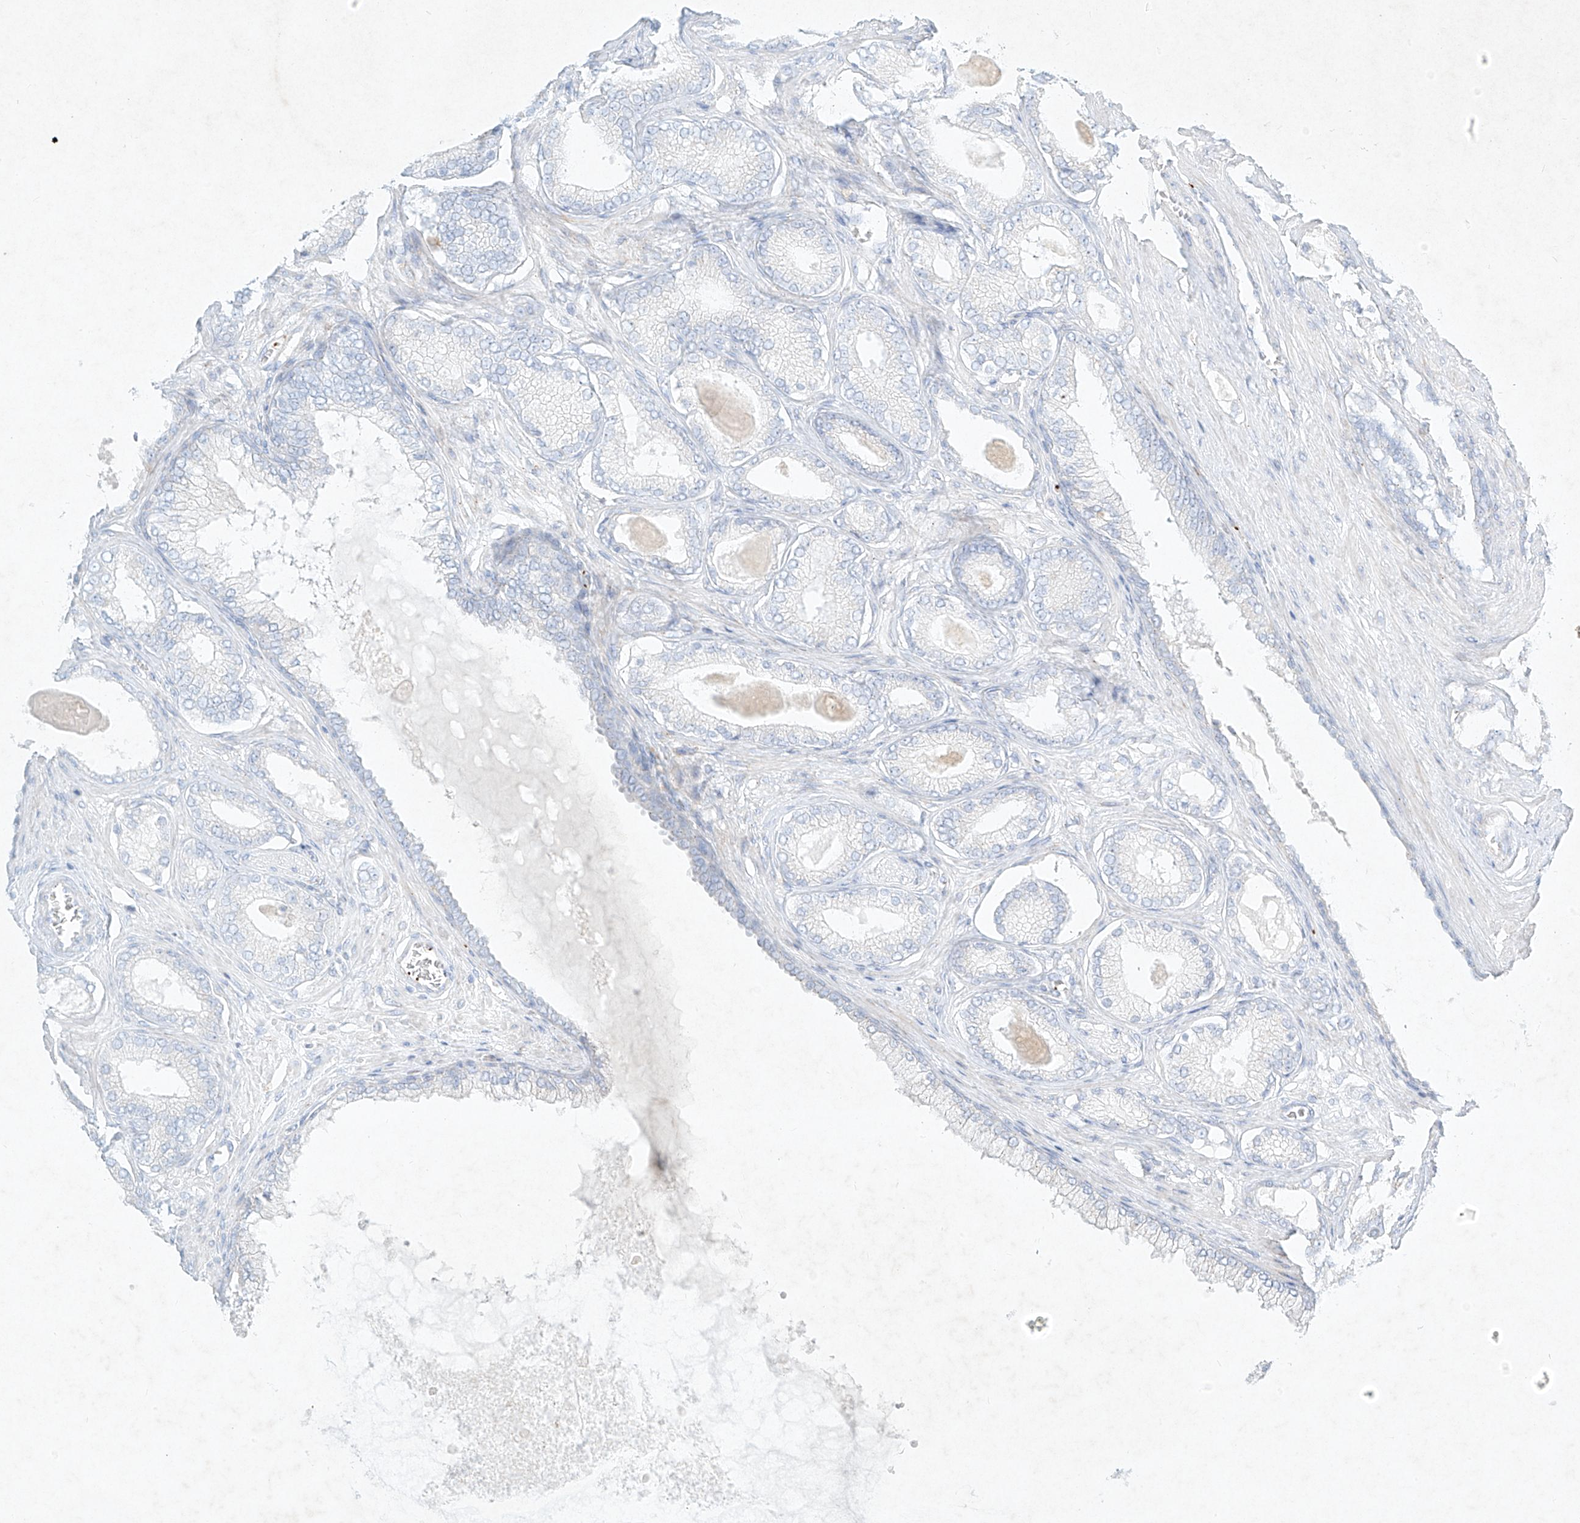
{"staining": {"intensity": "negative", "quantity": "none", "location": "none"}, "tissue": "prostate cancer", "cell_type": "Tumor cells", "image_type": "cancer", "snomed": [{"axis": "morphology", "description": "Adenocarcinoma, Low grade"}, {"axis": "topography", "description": "Prostate"}], "caption": "Tumor cells are negative for brown protein staining in prostate cancer.", "gene": "PLEK", "patient": {"sex": "male", "age": 70}}